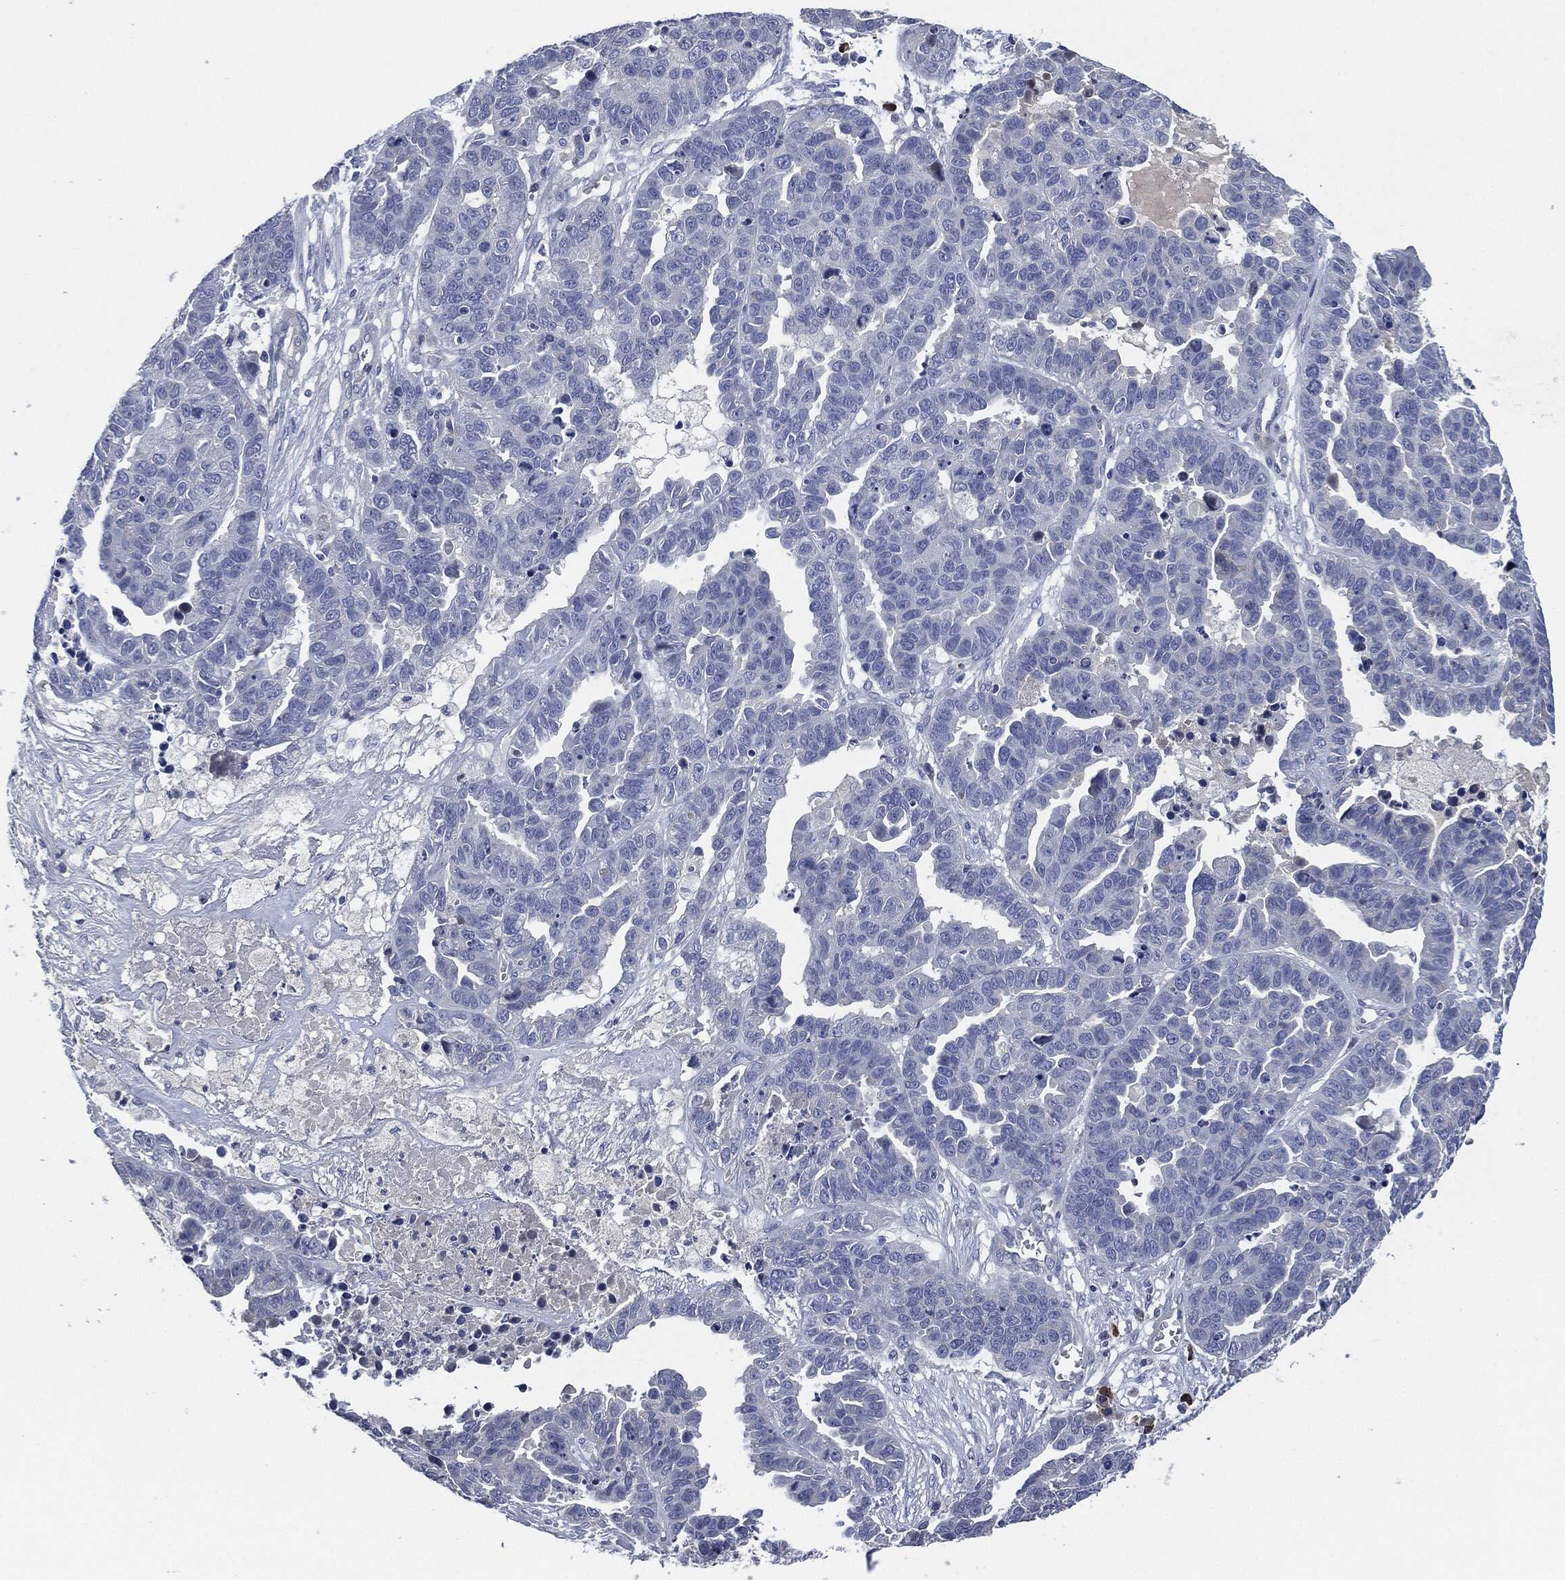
{"staining": {"intensity": "negative", "quantity": "none", "location": "none"}, "tissue": "ovarian cancer", "cell_type": "Tumor cells", "image_type": "cancer", "snomed": [{"axis": "morphology", "description": "Cystadenocarcinoma, serous, NOS"}, {"axis": "topography", "description": "Ovary"}], "caption": "High magnification brightfield microscopy of ovarian serous cystadenocarcinoma stained with DAB (3,3'-diaminobenzidine) (brown) and counterstained with hematoxylin (blue): tumor cells show no significant expression. (DAB immunohistochemistry visualized using brightfield microscopy, high magnification).", "gene": "CD27", "patient": {"sex": "female", "age": 87}}